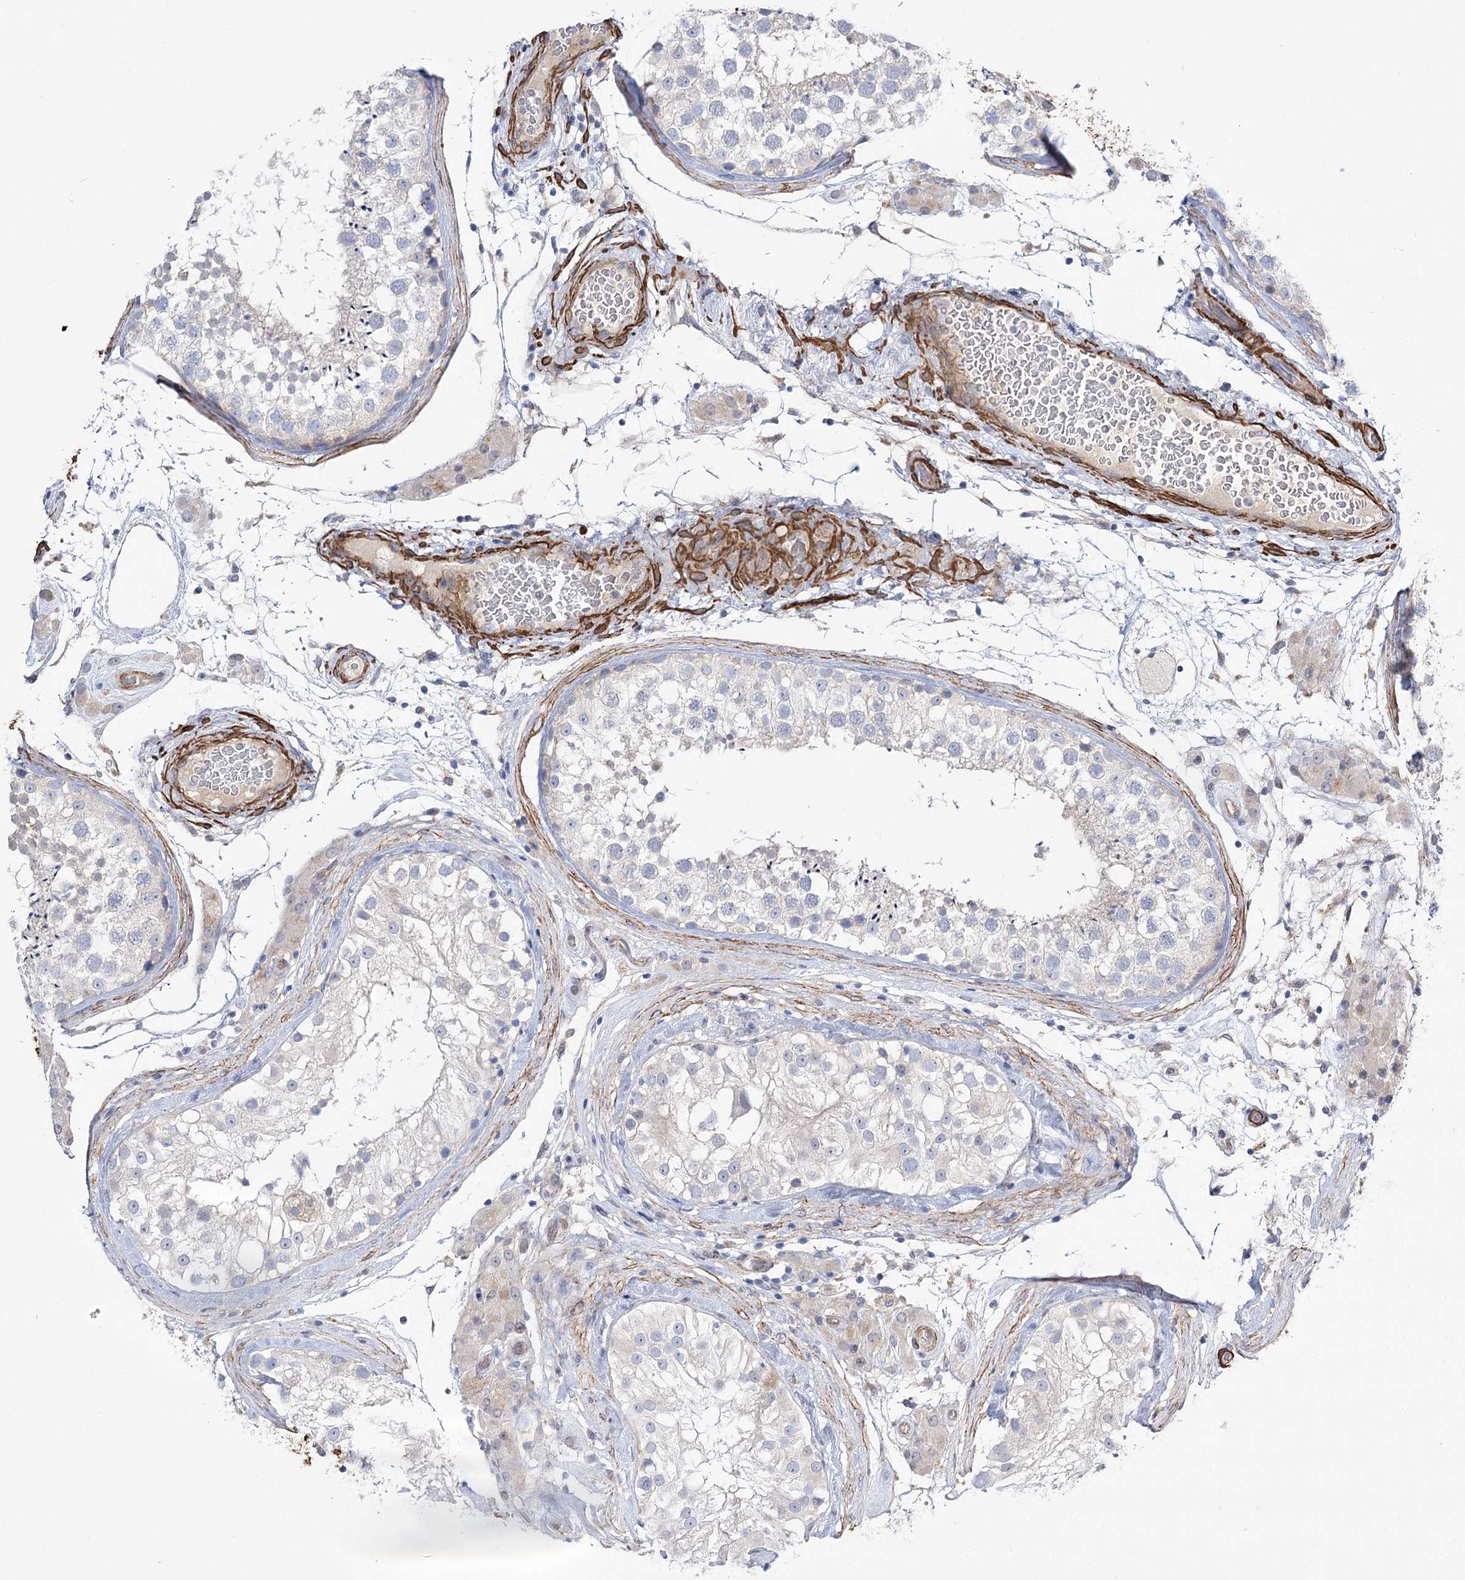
{"staining": {"intensity": "negative", "quantity": "none", "location": "none"}, "tissue": "testis", "cell_type": "Cells in seminiferous ducts", "image_type": "normal", "snomed": [{"axis": "morphology", "description": "Normal tissue, NOS"}, {"axis": "topography", "description": "Testis"}], "caption": "There is no significant staining in cells in seminiferous ducts of testis. (DAB IHC with hematoxylin counter stain).", "gene": "WASHC3", "patient": {"sex": "male", "age": 46}}